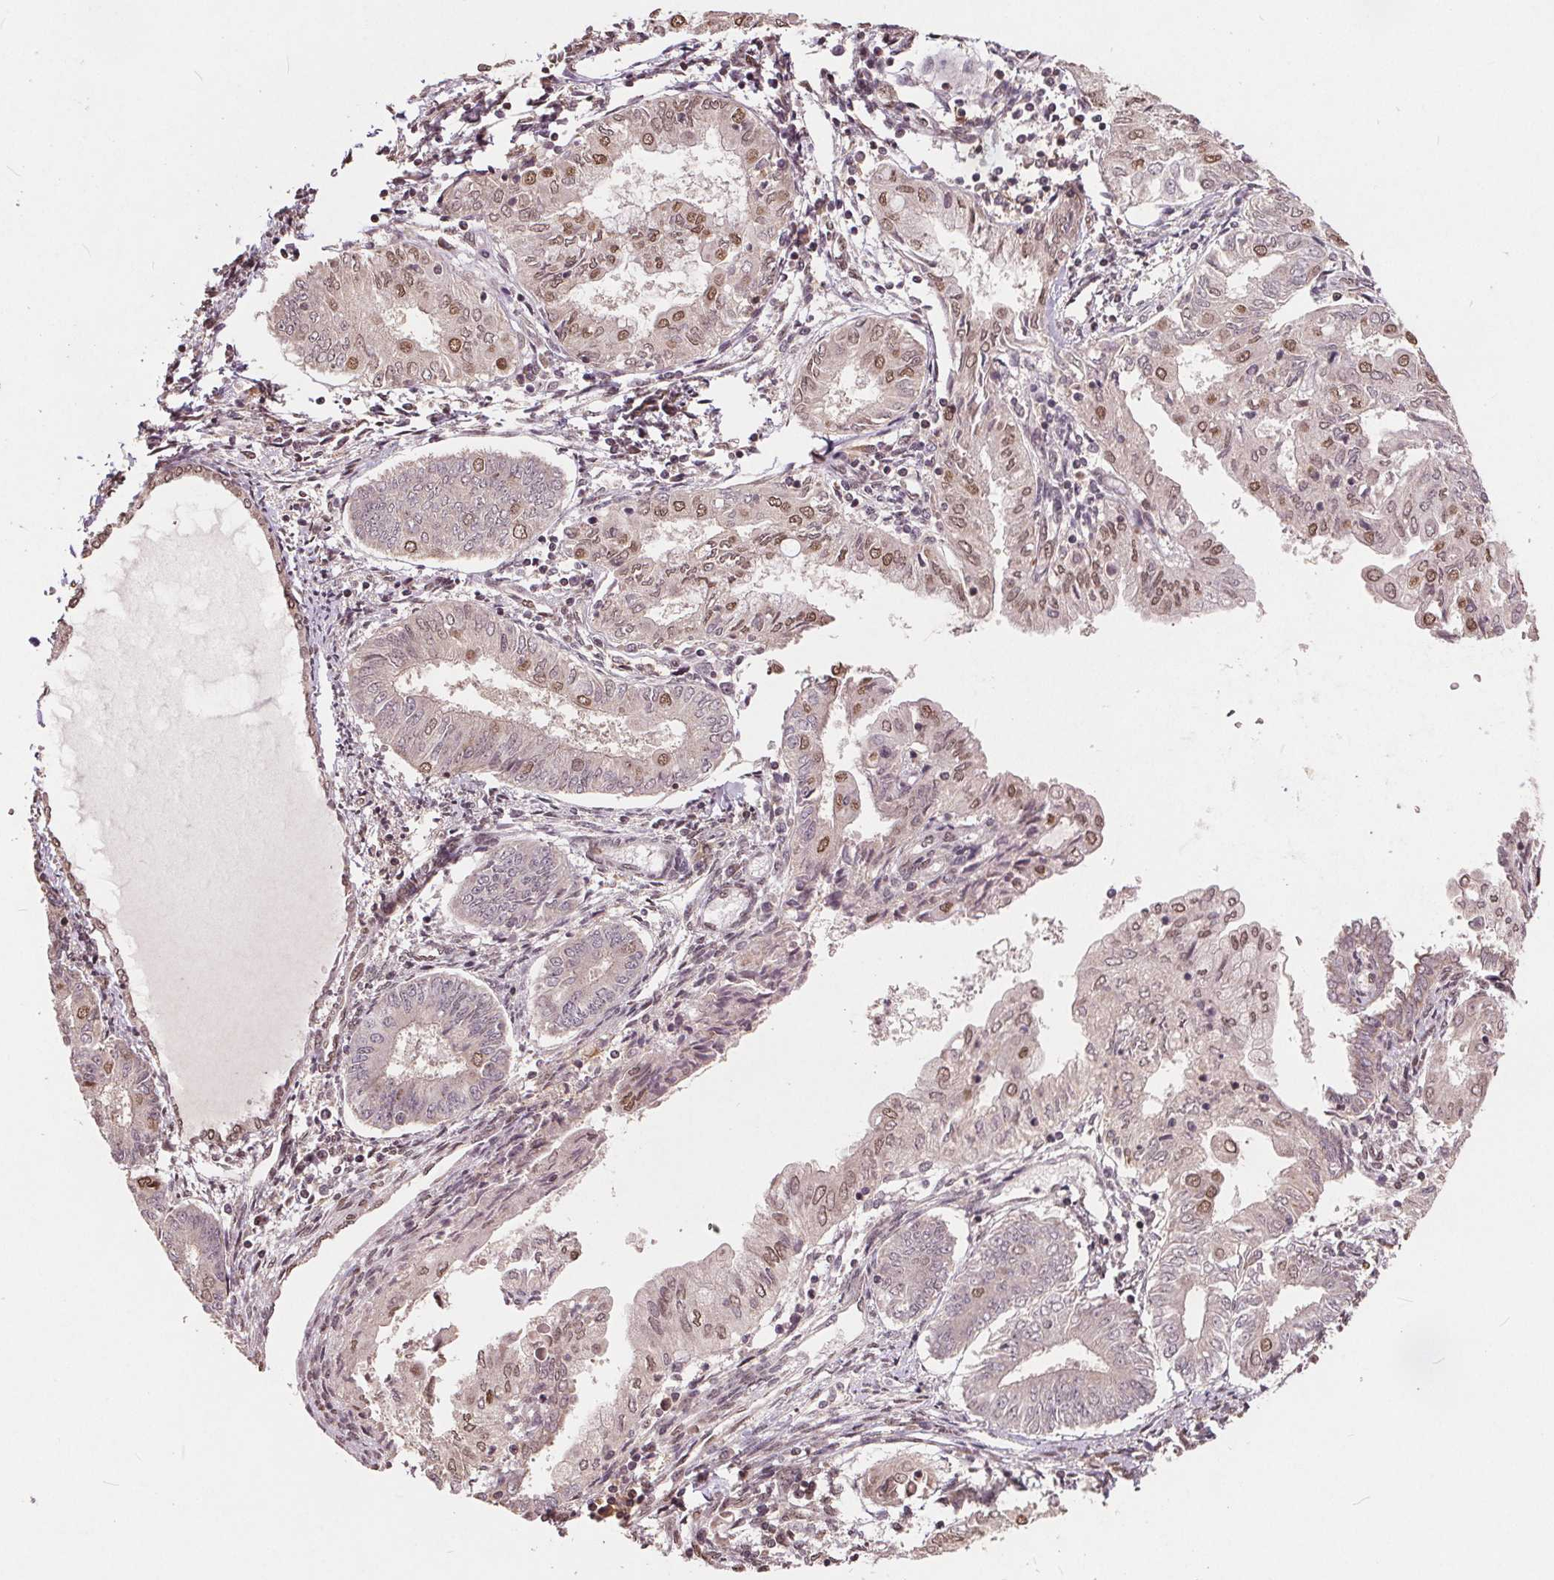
{"staining": {"intensity": "moderate", "quantity": "25%-75%", "location": "nuclear"}, "tissue": "endometrial cancer", "cell_type": "Tumor cells", "image_type": "cancer", "snomed": [{"axis": "morphology", "description": "Adenocarcinoma, NOS"}, {"axis": "topography", "description": "Endometrium"}], "caption": "Immunohistochemical staining of endometrial adenocarcinoma exhibits medium levels of moderate nuclear staining in about 25%-75% of tumor cells. (brown staining indicates protein expression, while blue staining denotes nuclei).", "gene": "HIF1AN", "patient": {"sex": "female", "age": 68}}